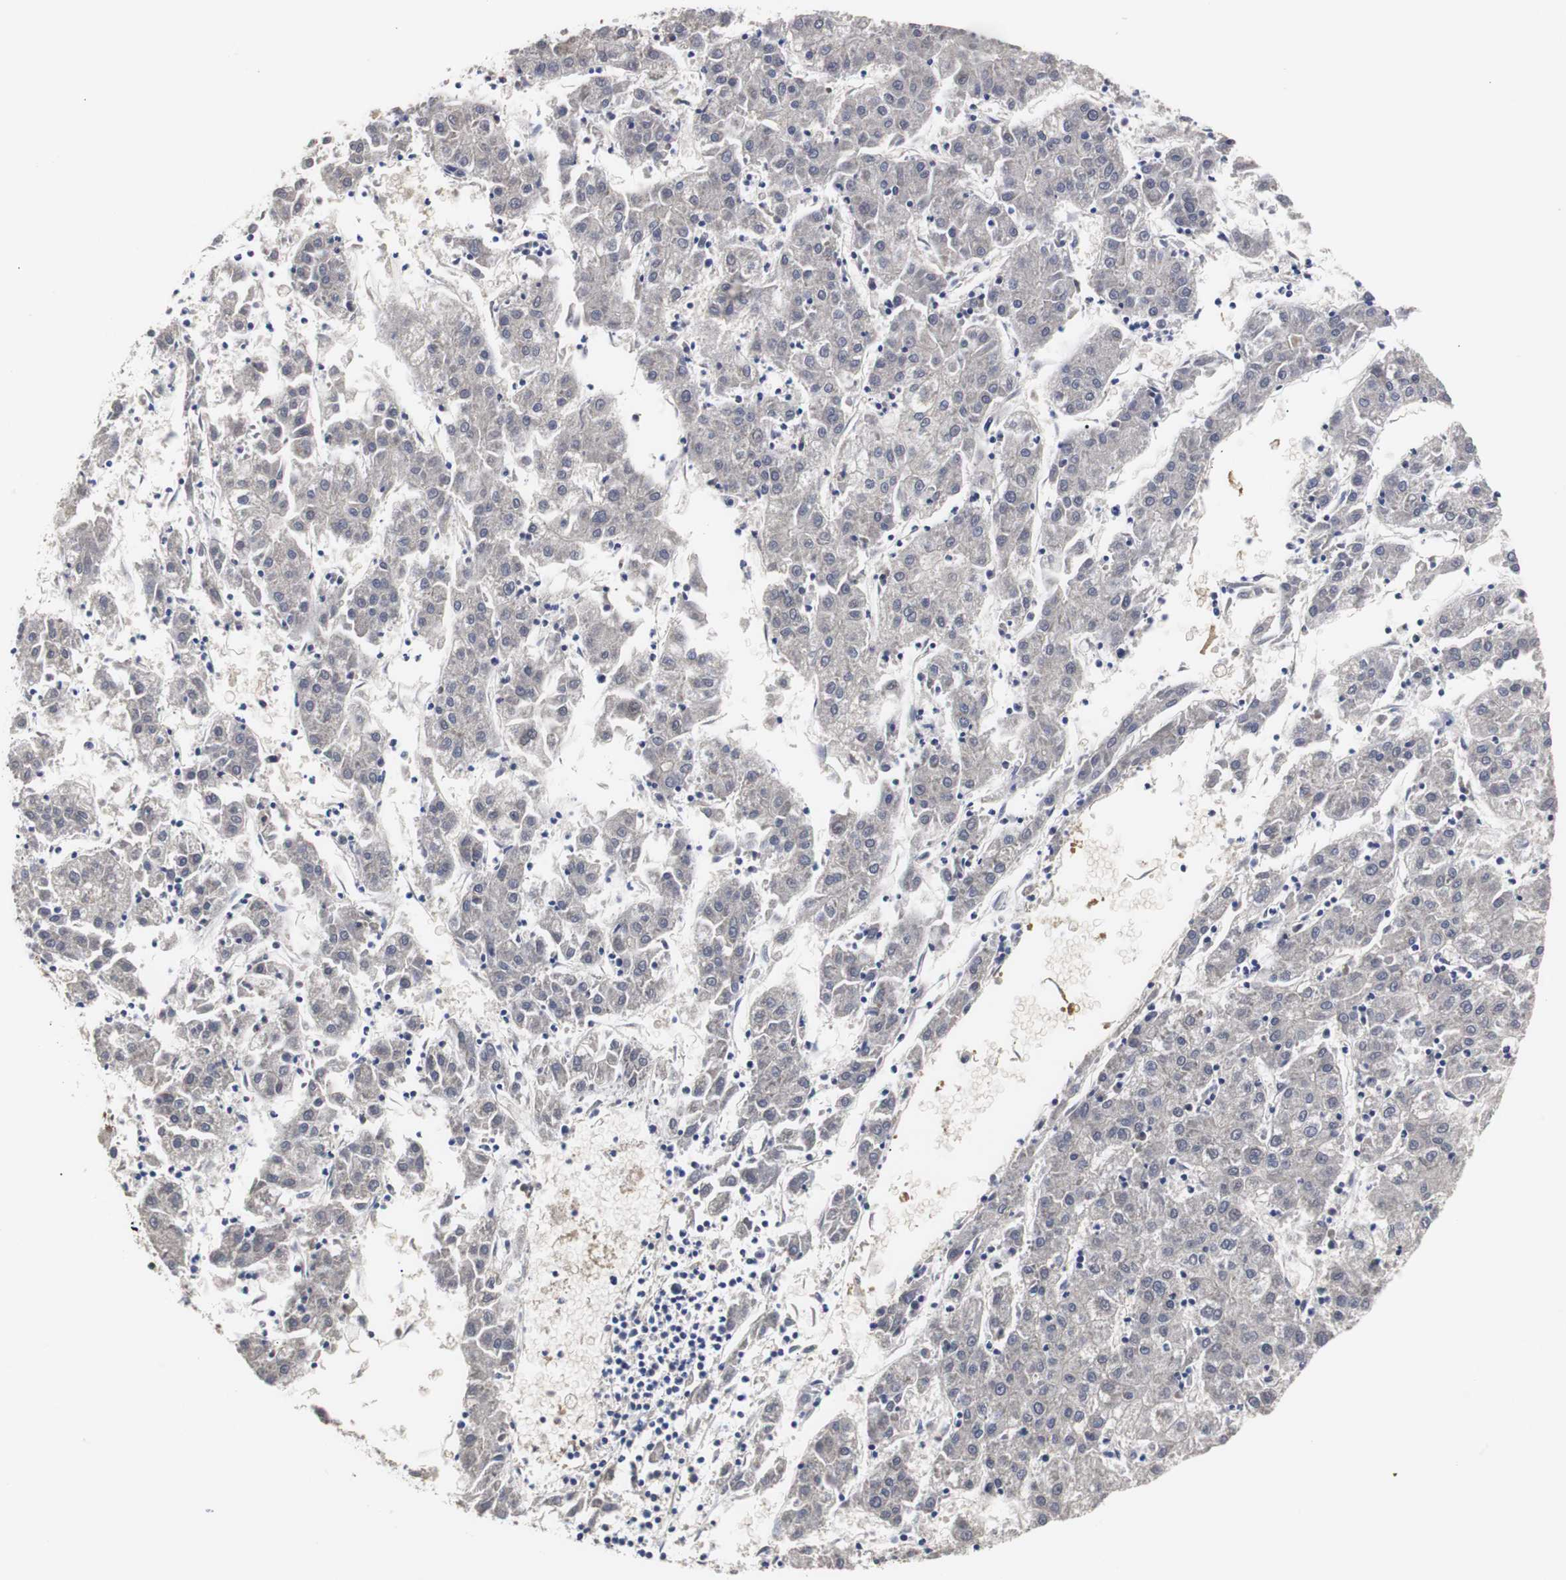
{"staining": {"intensity": "moderate", "quantity": "<25%", "location": "nuclear"}, "tissue": "liver cancer", "cell_type": "Tumor cells", "image_type": "cancer", "snomed": [{"axis": "morphology", "description": "Carcinoma, Hepatocellular, NOS"}, {"axis": "topography", "description": "Liver"}], "caption": "The immunohistochemical stain shows moderate nuclear staining in tumor cells of liver cancer (hepatocellular carcinoma) tissue.", "gene": "ZFC3H1", "patient": {"sex": "male", "age": 72}}